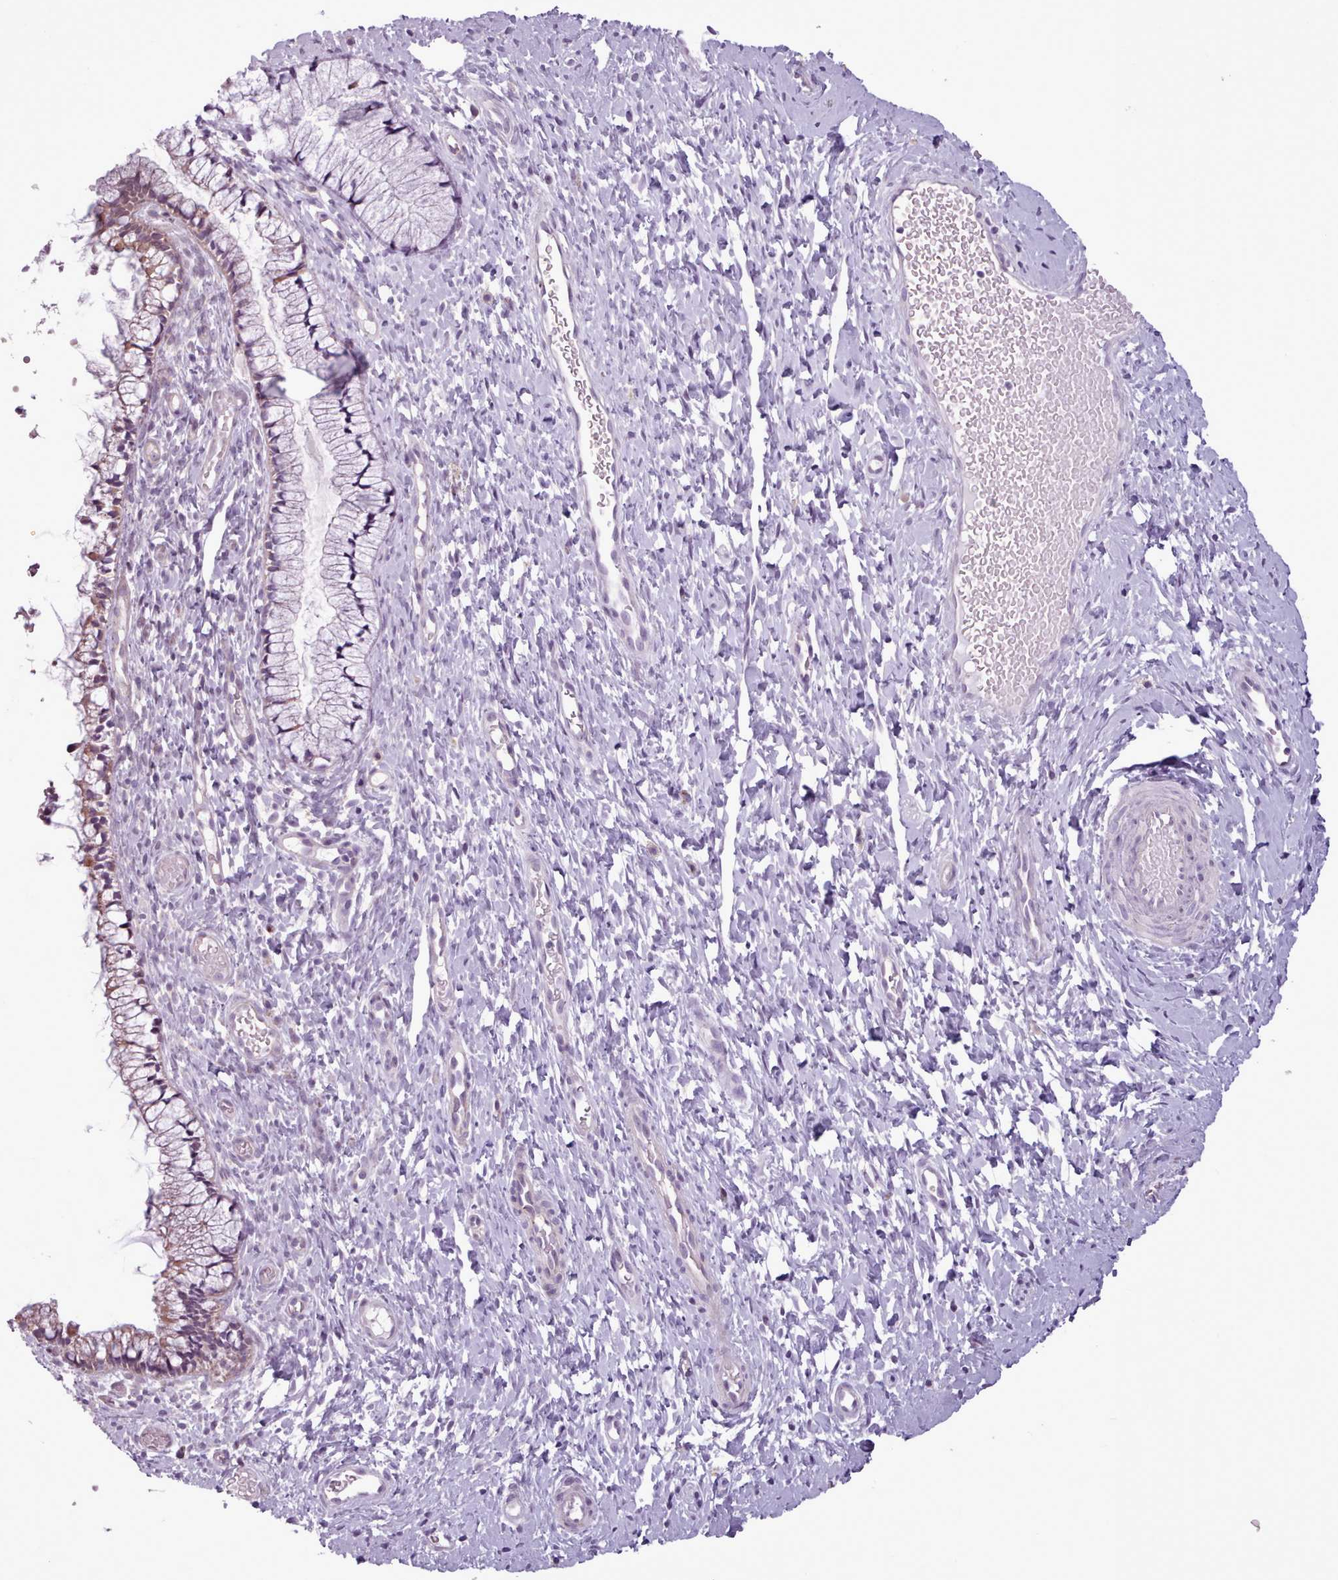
{"staining": {"intensity": "moderate", "quantity": "<25%", "location": "cytoplasmic/membranous"}, "tissue": "cervix", "cell_type": "Glandular cells", "image_type": "normal", "snomed": [{"axis": "morphology", "description": "Normal tissue, NOS"}, {"axis": "topography", "description": "Cervix"}], "caption": "Cervix stained for a protein (brown) exhibits moderate cytoplasmic/membranous positive staining in about <25% of glandular cells.", "gene": "SLURP1", "patient": {"sex": "female", "age": 36}}